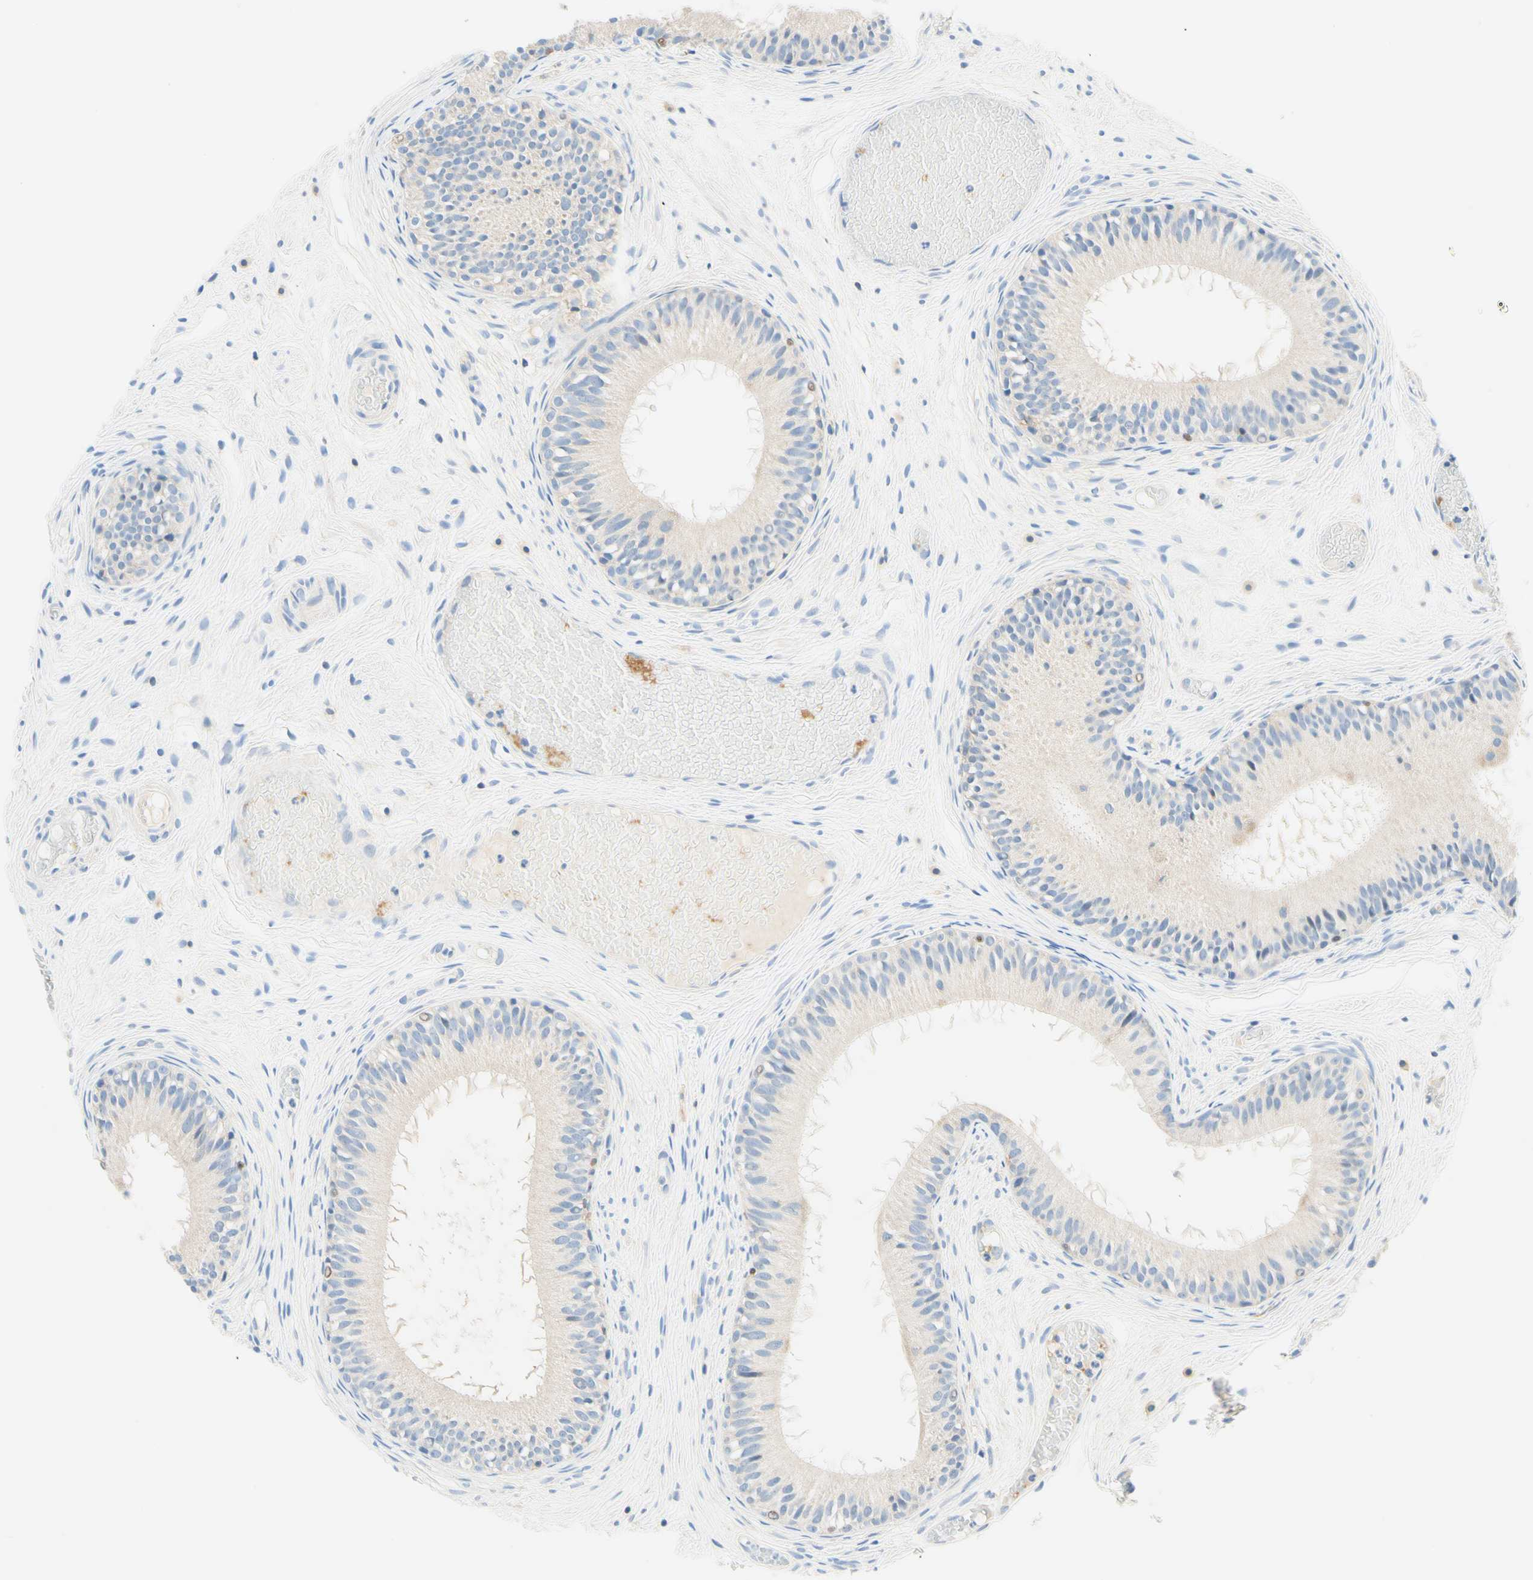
{"staining": {"intensity": "weak", "quantity": ">75%", "location": "cytoplasmic/membranous"}, "tissue": "epididymis", "cell_type": "Glandular cells", "image_type": "normal", "snomed": [{"axis": "morphology", "description": "Normal tissue, NOS"}, {"axis": "morphology", "description": "Atrophy, NOS"}, {"axis": "topography", "description": "Testis"}, {"axis": "topography", "description": "Epididymis"}], "caption": "Immunohistochemistry histopathology image of benign epididymis: epididymis stained using immunohistochemistry (IHC) demonstrates low levels of weak protein expression localized specifically in the cytoplasmic/membranous of glandular cells, appearing as a cytoplasmic/membranous brown color.", "gene": "LAT", "patient": {"sex": "male", "age": 18}}